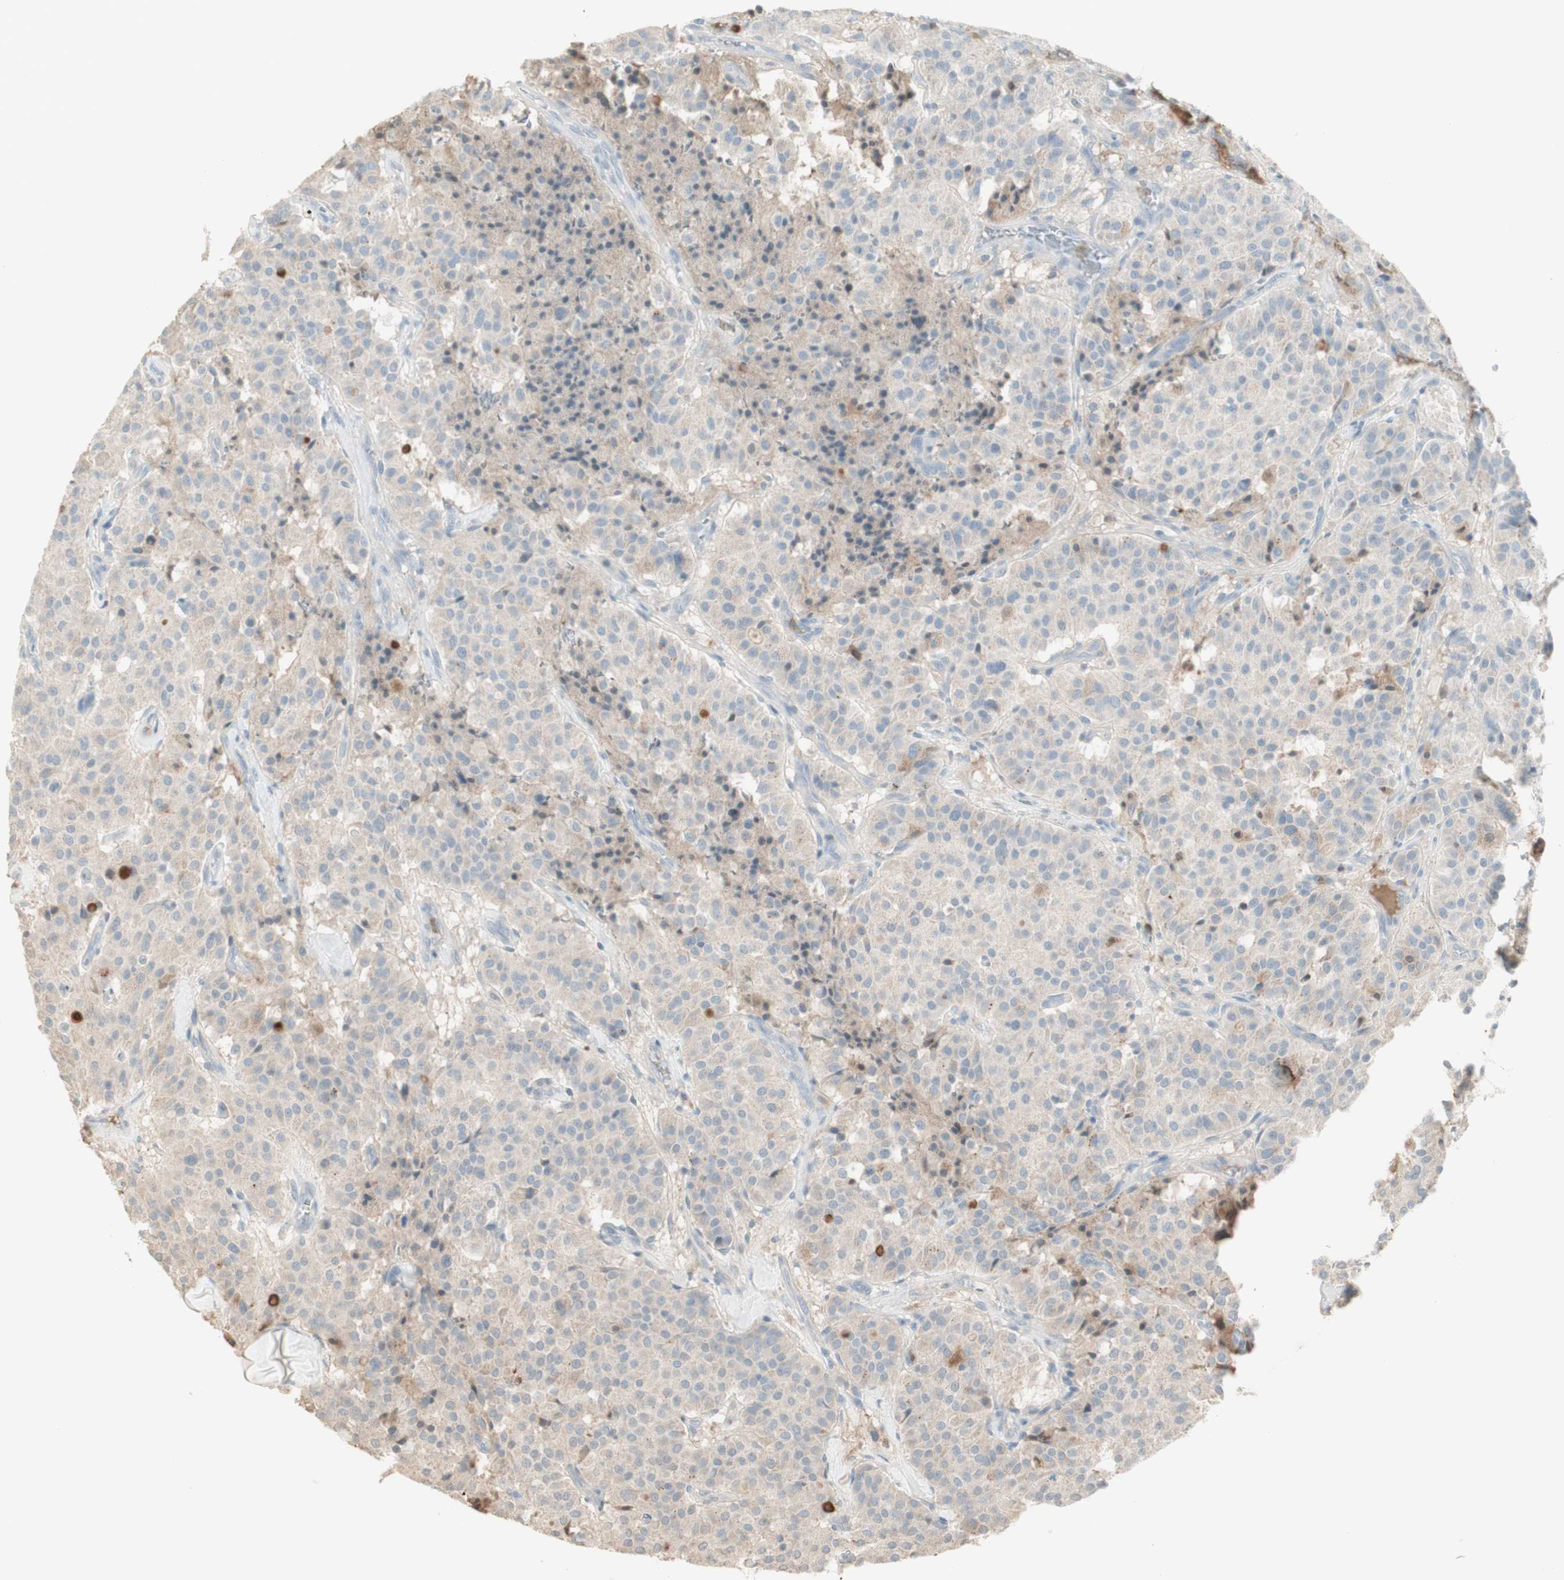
{"staining": {"intensity": "negative", "quantity": "none", "location": "none"}, "tissue": "carcinoid", "cell_type": "Tumor cells", "image_type": "cancer", "snomed": [{"axis": "morphology", "description": "Carcinoid, malignant, NOS"}, {"axis": "topography", "description": "Lung"}], "caption": "DAB (3,3'-diaminobenzidine) immunohistochemical staining of human carcinoid (malignant) displays no significant expression in tumor cells.", "gene": "IFNG", "patient": {"sex": "male", "age": 30}}